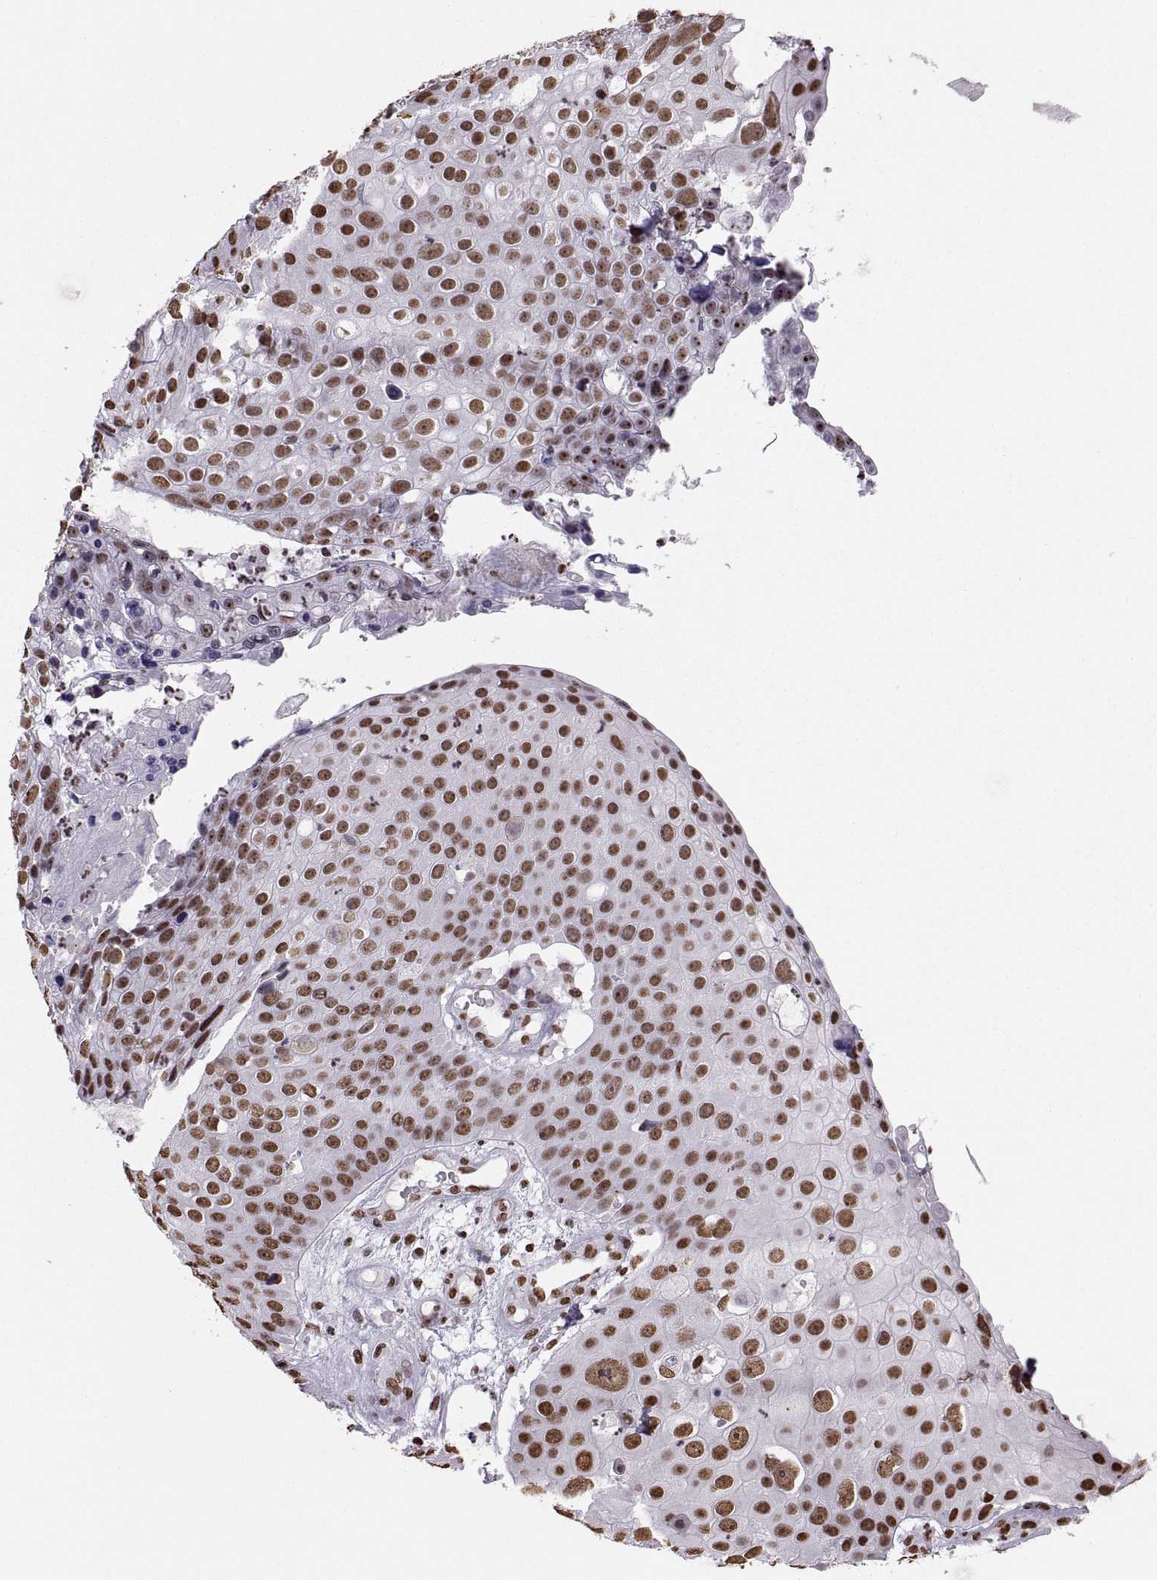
{"staining": {"intensity": "moderate", "quantity": ">75%", "location": "nuclear"}, "tissue": "skin cancer", "cell_type": "Tumor cells", "image_type": "cancer", "snomed": [{"axis": "morphology", "description": "Squamous cell carcinoma, NOS"}, {"axis": "topography", "description": "Skin"}], "caption": "Immunohistochemical staining of human skin squamous cell carcinoma demonstrates medium levels of moderate nuclear positivity in approximately >75% of tumor cells. (IHC, brightfield microscopy, high magnification).", "gene": "SNAI1", "patient": {"sex": "male", "age": 71}}